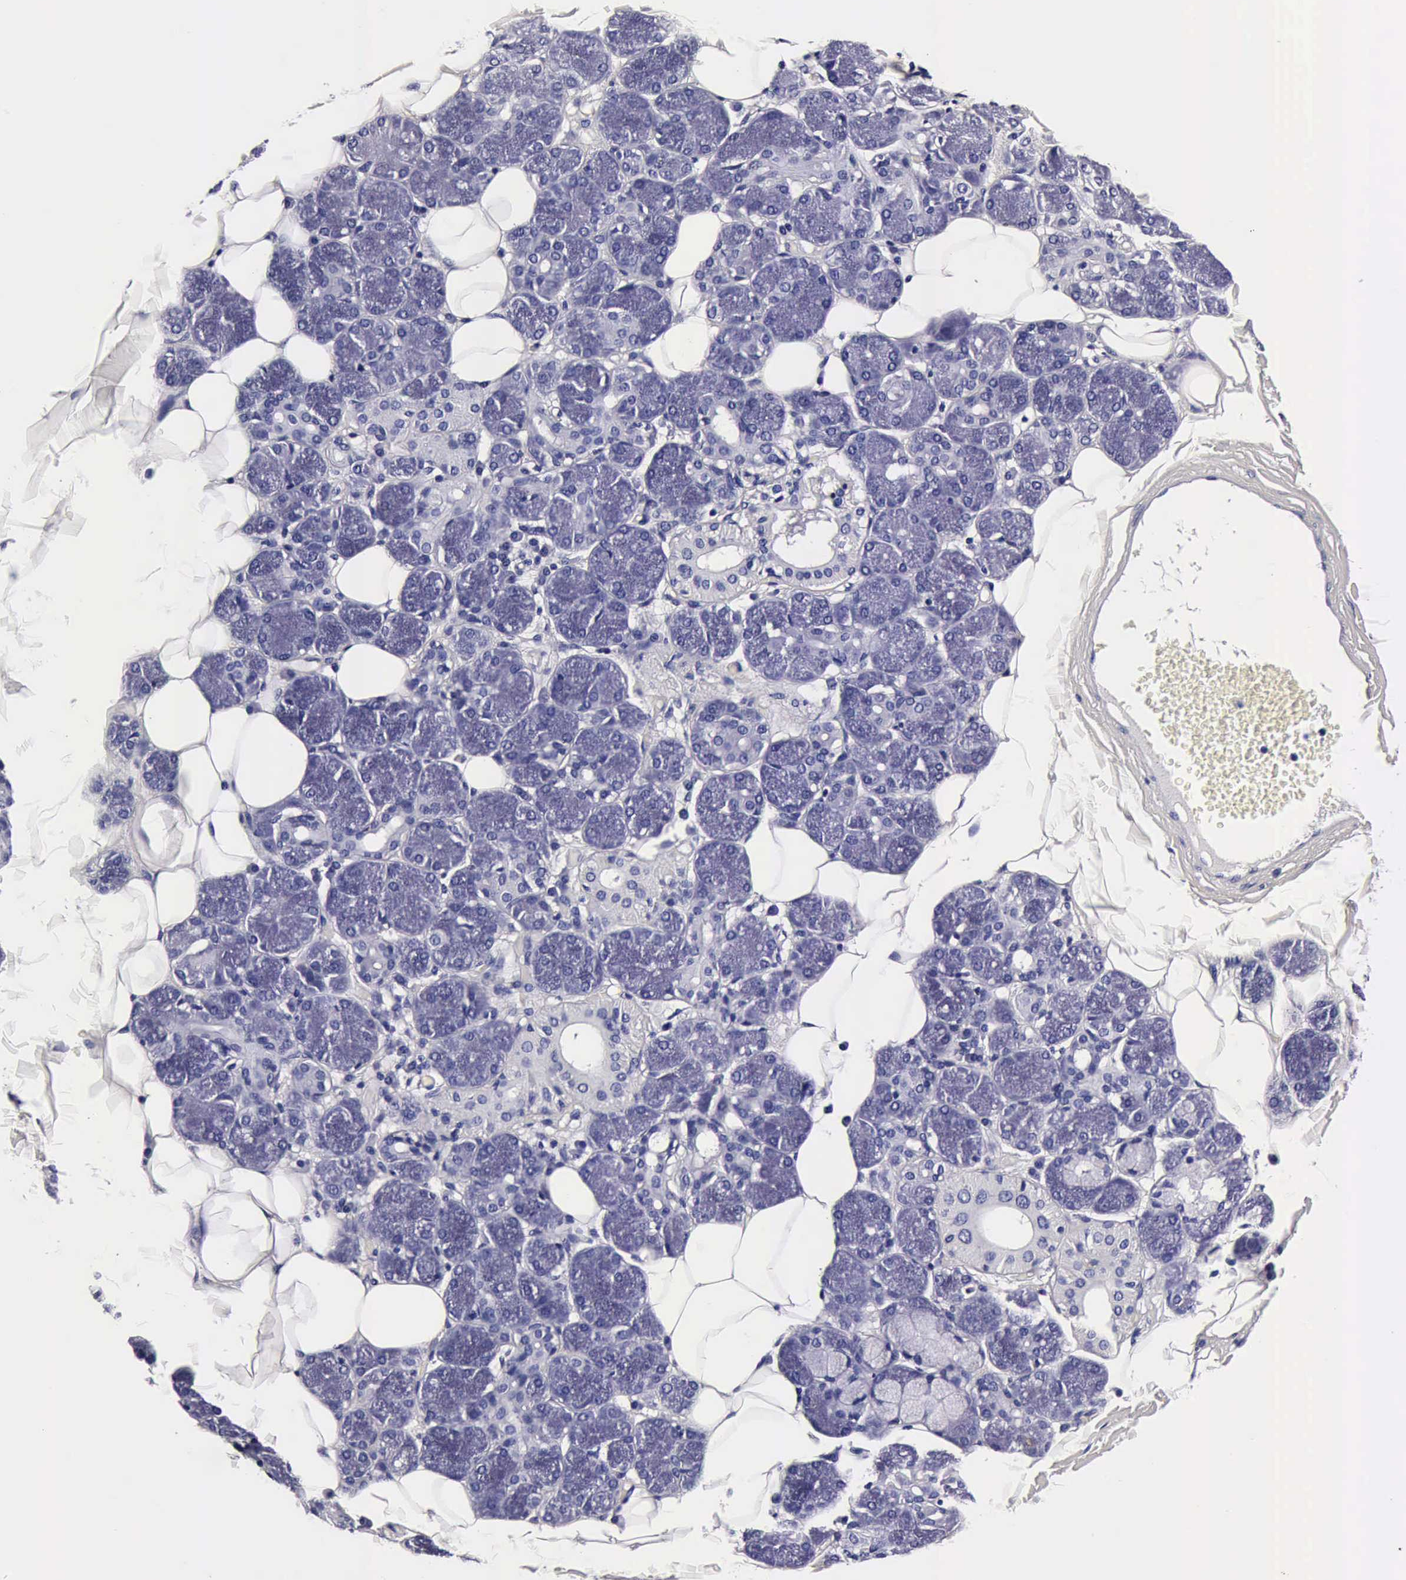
{"staining": {"intensity": "negative", "quantity": "none", "location": "none"}, "tissue": "salivary gland", "cell_type": "Glandular cells", "image_type": "normal", "snomed": [{"axis": "morphology", "description": "Normal tissue, NOS"}, {"axis": "topography", "description": "Salivary gland"}], "caption": "Normal salivary gland was stained to show a protein in brown. There is no significant expression in glandular cells.", "gene": "IAPP", "patient": {"sex": "male", "age": 54}}